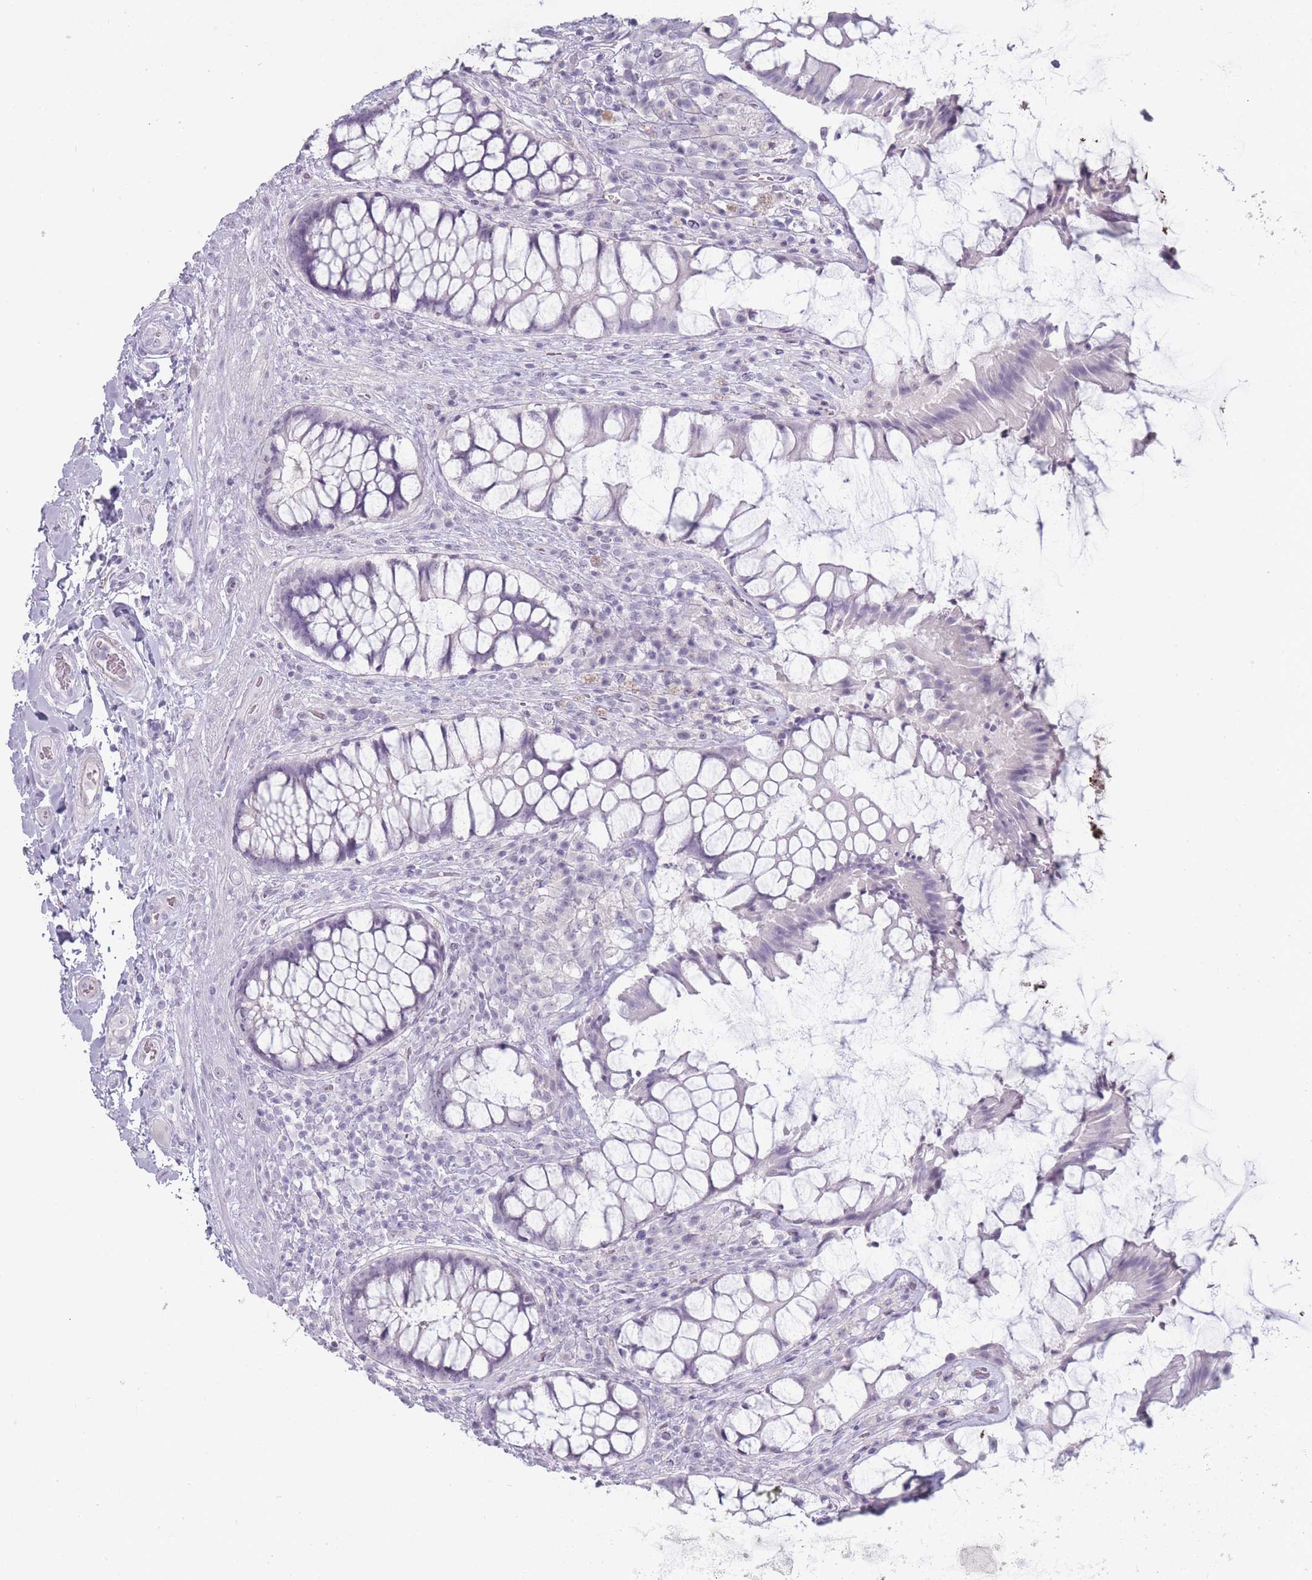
{"staining": {"intensity": "negative", "quantity": "none", "location": "none"}, "tissue": "rectum", "cell_type": "Glandular cells", "image_type": "normal", "snomed": [{"axis": "morphology", "description": "Normal tissue, NOS"}, {"axis": "topography", "description": "Rectum"}], "caption": "A micrograph of rectum stained for a protein shows no brown staining in glandular cells.", "gene": "ROS1", "patient": {"sex": "female", "age": 58}}